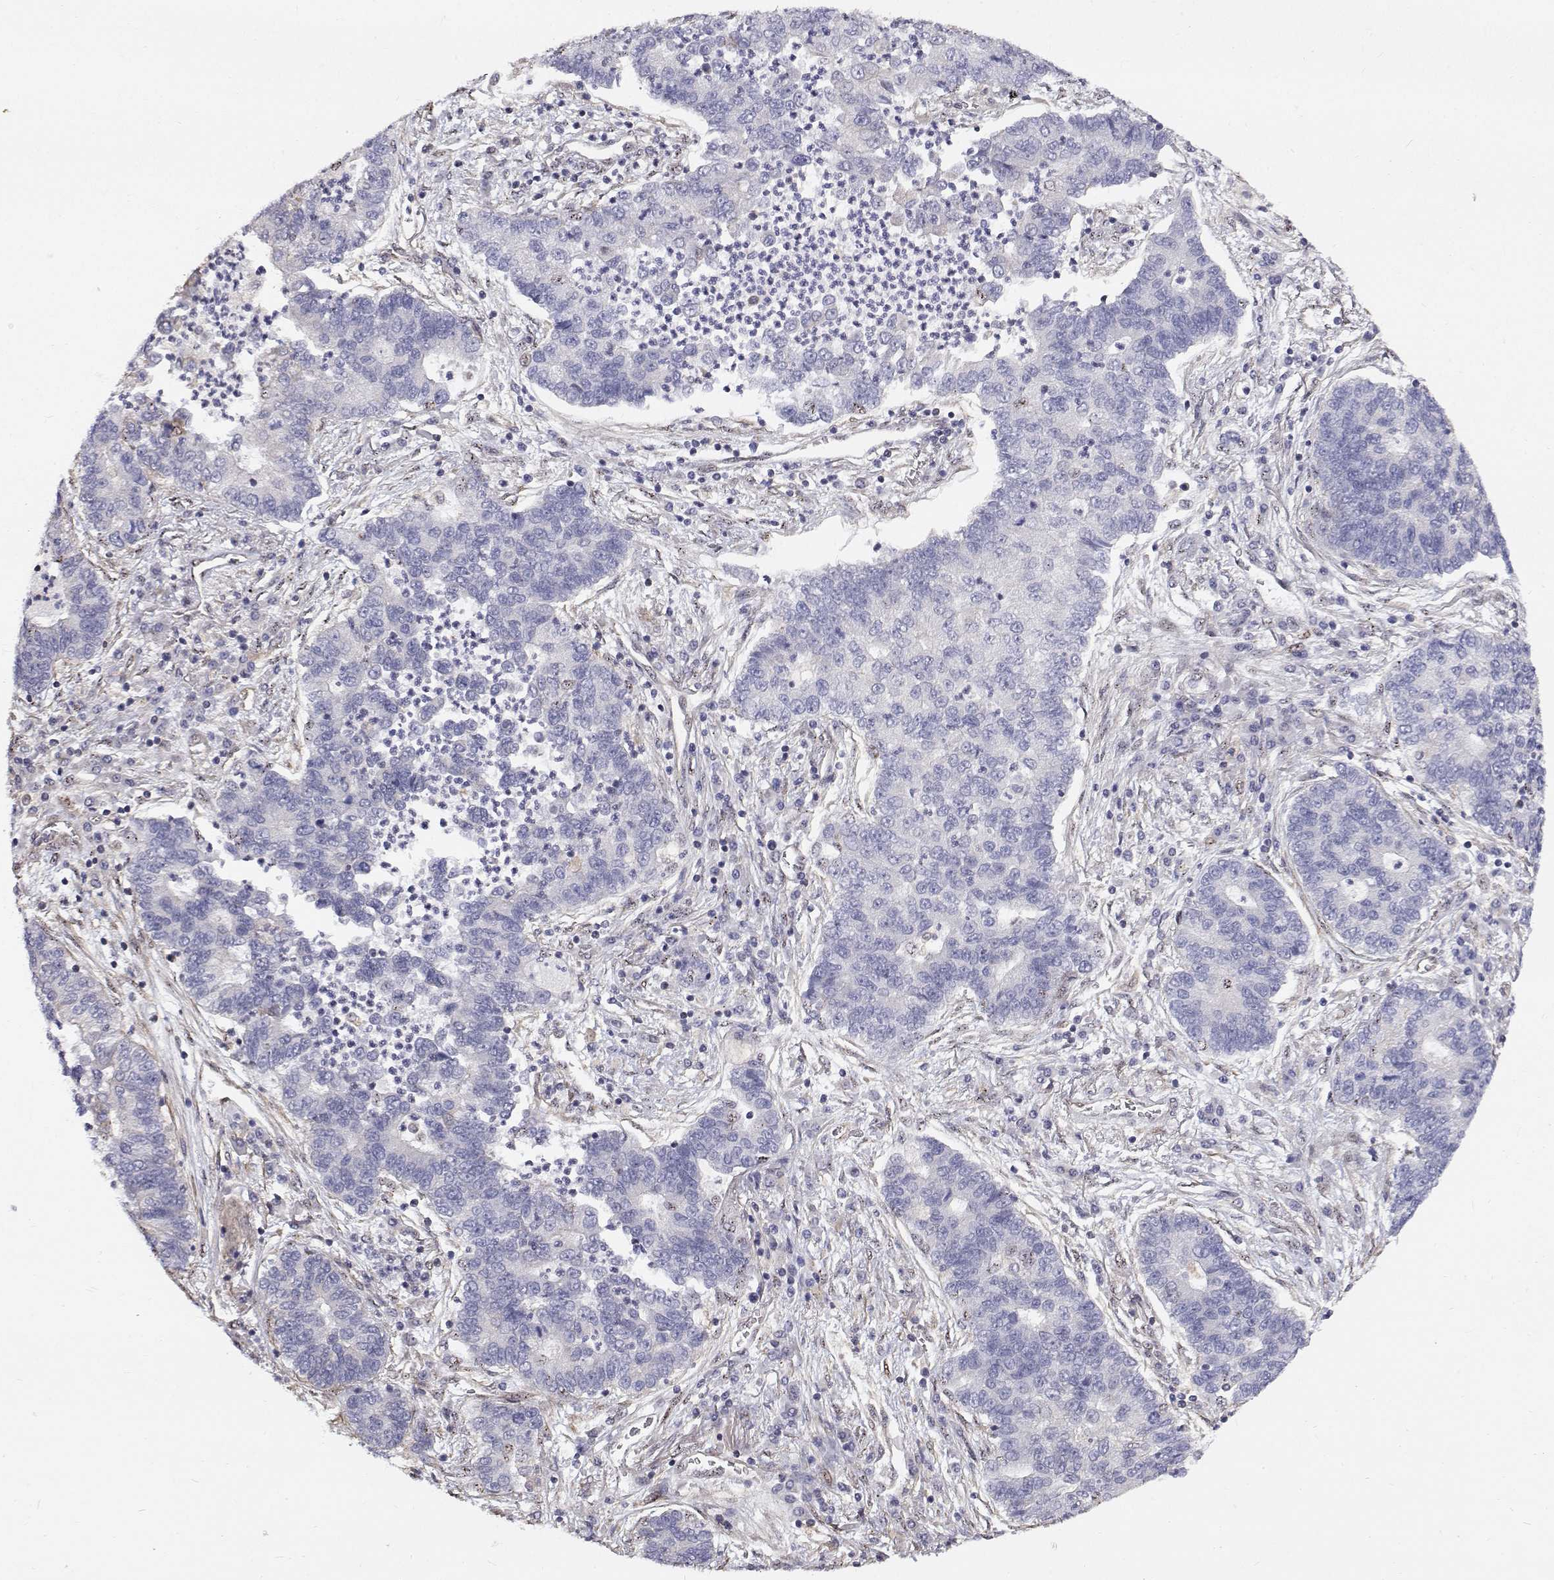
{"staining": {"intensity": "negative", "quantity": "none", "location": "none"}, "tissue": "lung cancer", "cell_type": "Tumor cells", "image_type": "cancer", "snomed": [{"axis": "morphology", "description": "Adenocarcinoma, NOS"}, {"axis": "topography", "description": "Lung"}], "caption": "This is an IHC image of lung adenocarcinoma. There is no positivity in tumor cells.", "gene": "GSDMA", "patient": {"sex": "female", "age": 57}}